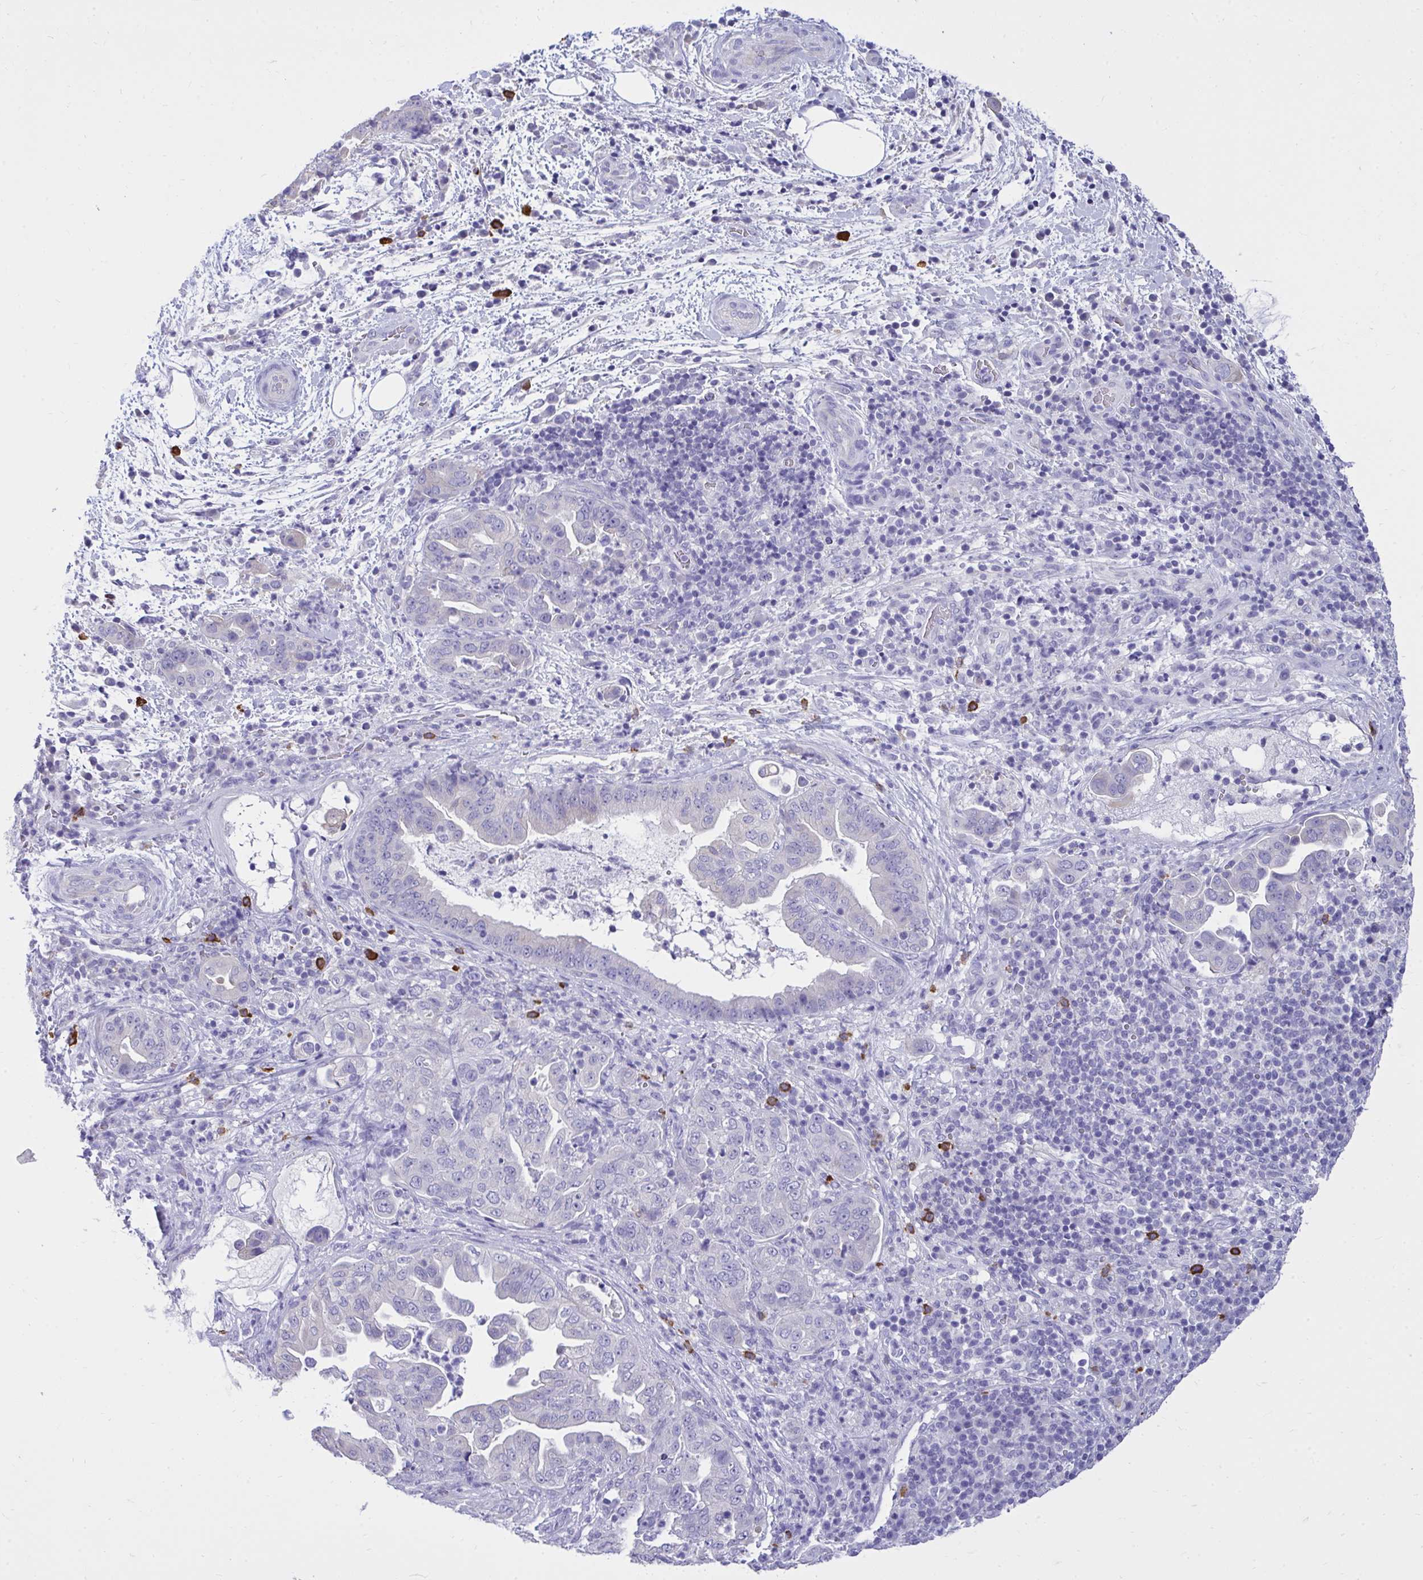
{"staining": {"intensity": "negative", "quantity": "none", "location": "none"}, "tissue": "pancreatic cancer", "cell_type": "Tumor cells", "image_type": "cancer", "snomed": [{"axis": "morphology", "description": "Normal tissue, NOS"}, {"axis": "morphology", "description": "Adenocarcinoma, NOS"}, {"axis": "topography", "description": "Lymph node"}, {"axis": "topography", "description": "Pancreas"}], "caption": "High magnification brightfield microscopy of adenocarcinoma (pancreatic) stained with DAB (brown) and counterstained with hematoxylin (blue): tumor cells show no significant staining.", "gene": "PSD", "patient": {"sex": "female", "age": 67}}